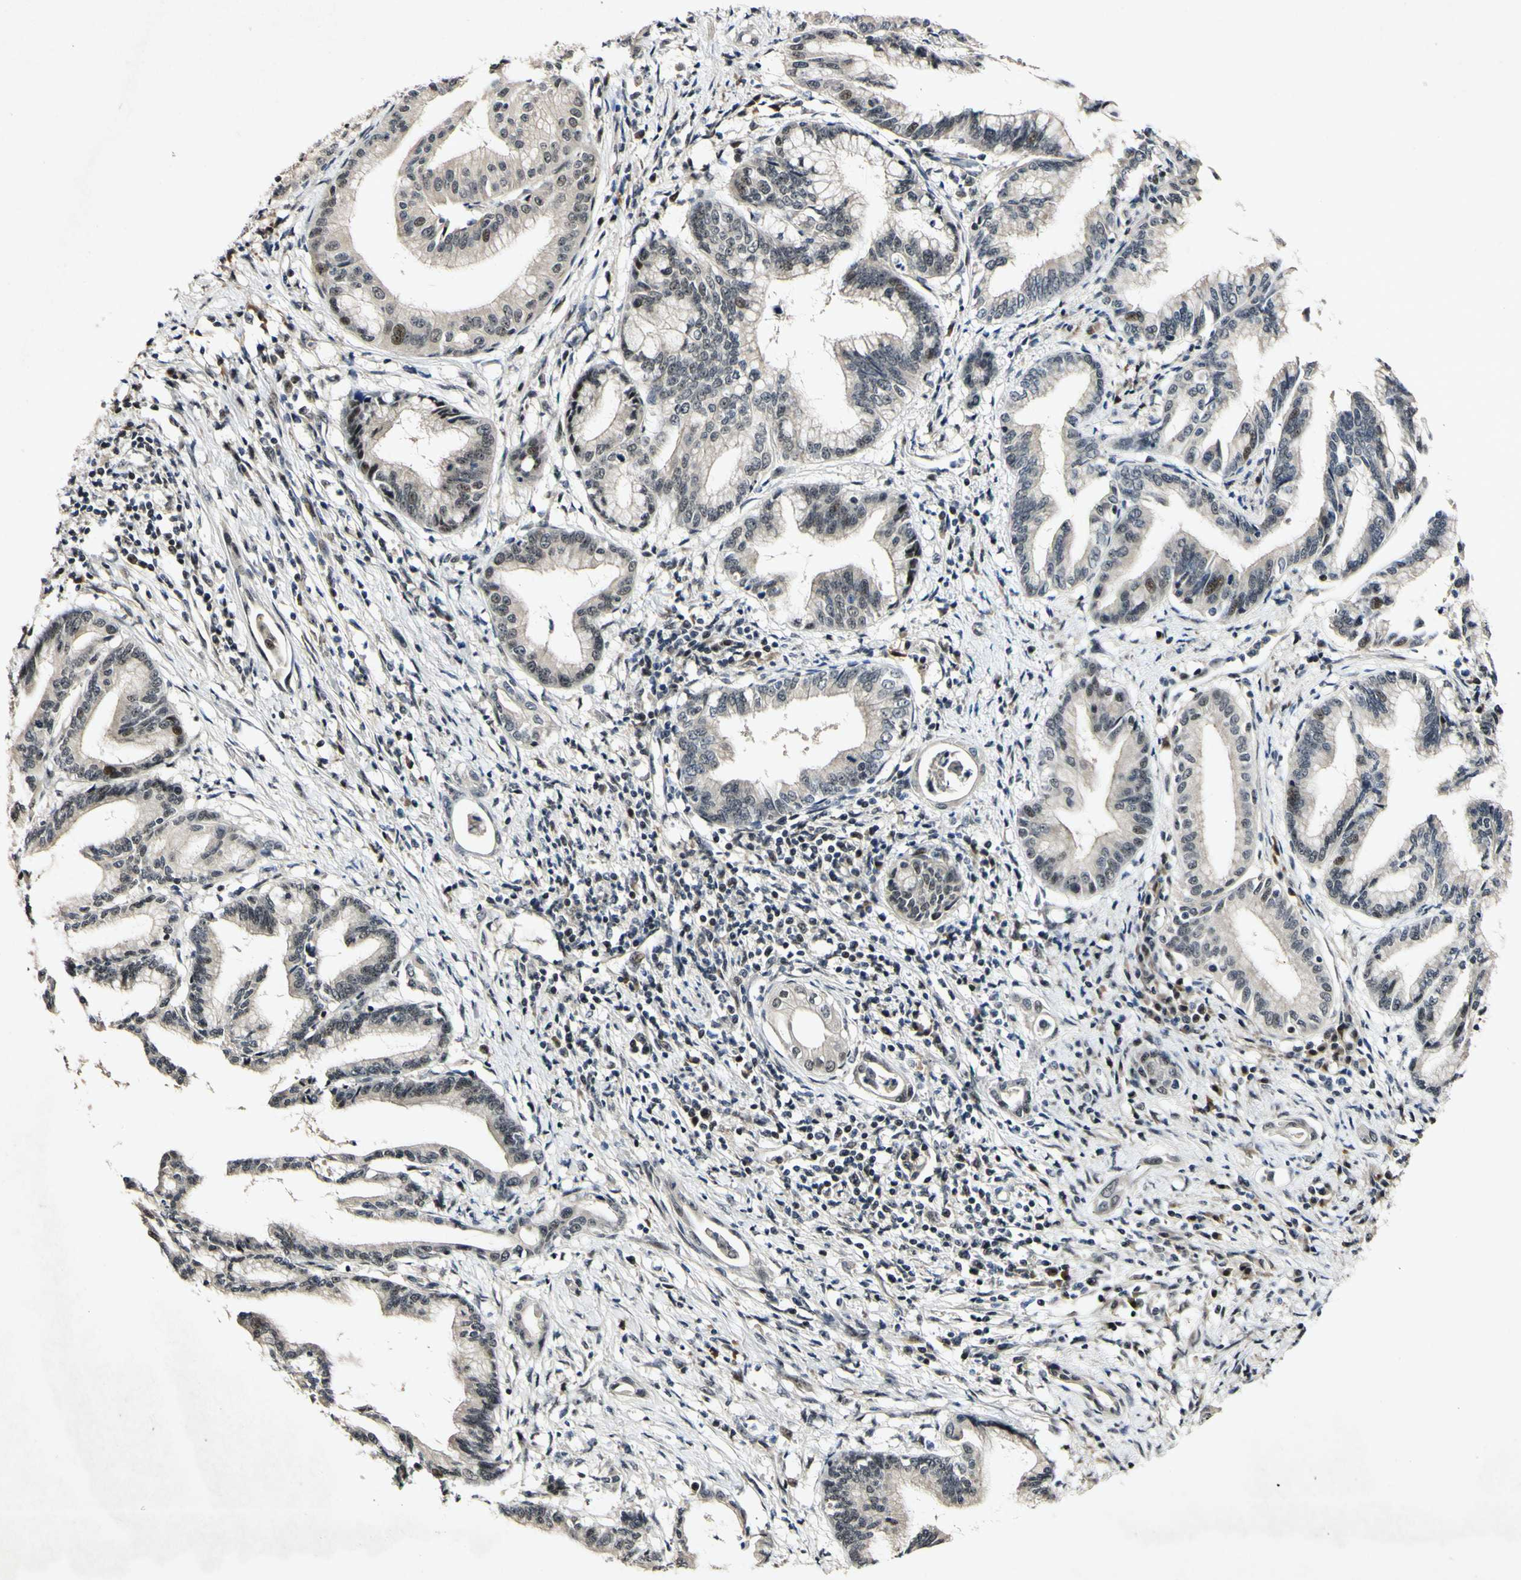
{"staining": {"intensity": "negative", "quantity": "none", "location": "none"}, "tissue": "pancreatic cancer", "cell_type": "Tumor cells", "image_type": "cancer", "snomed": [{"axis": "morphology", "description": "Adenocarcinoma, NOS"}, {"axis": "topography", "description": "Pancreas"}], "caption": "The micrograph demonstrates no significant staining in tumor cells of pancreatic cancer.", "gene": "POLR2F", "patient": {"sex": "female", "age": 64}}